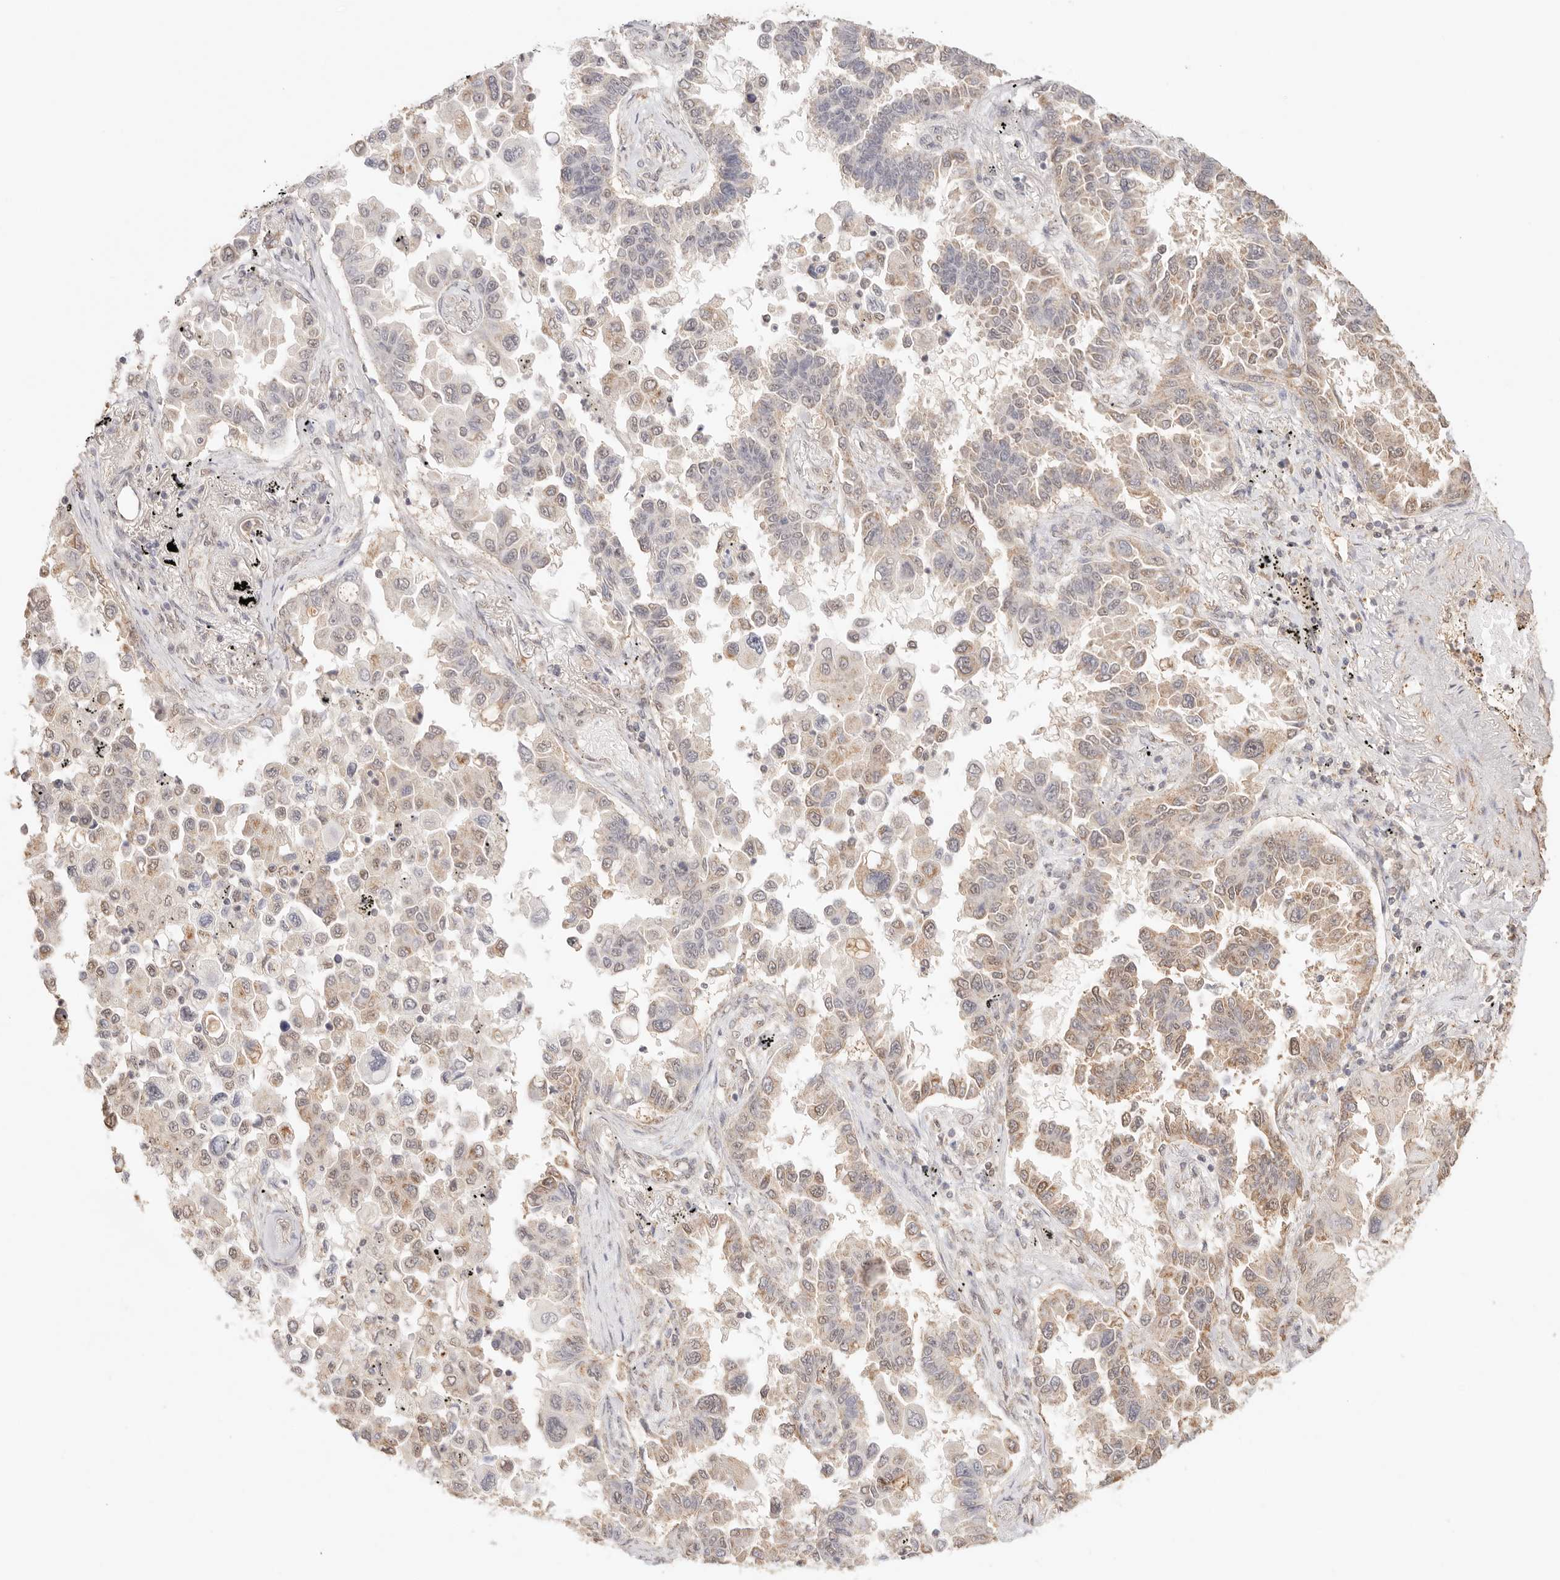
{"staining": {"intensity": "weak", "quantity": ">75%", "location": "cytoplasmic/membranous,nuclear"}, "tissue": "lung cancer", "cell_type": "Tumor cells", "image_type": "cancer", "snomed": [{"axis": "morphology", "description": "Adenocarcinoma, NOS"}, {"axis": "topography", "description": "Lung"}], "caption": "High-power microscopy captured an IHC micrograph of lung cancer, revealing weak cytoplasmic/membranous and nuclear positivity in about >75% of tumor cells.", "gene": "IL1R2", "patient": {"sex": "female", "age": 67}}